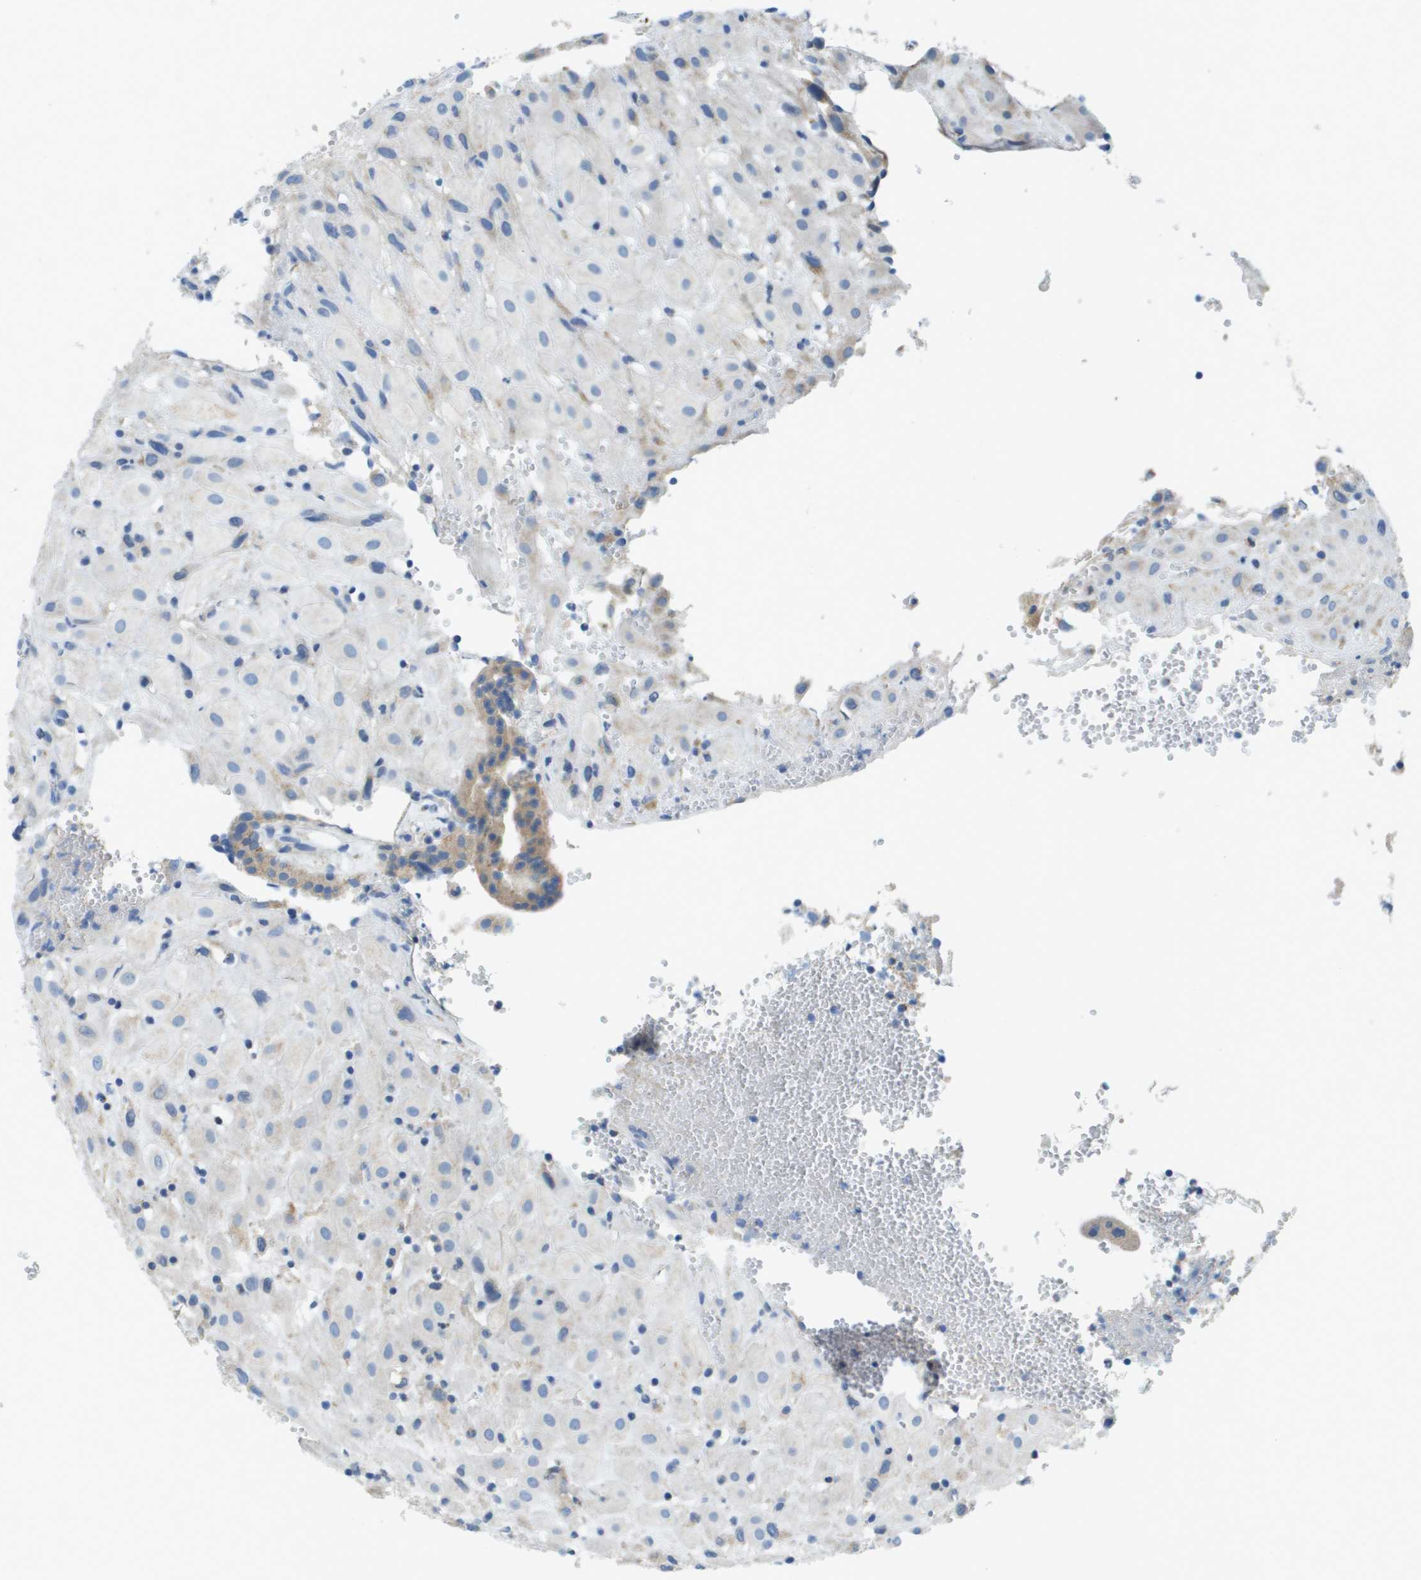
{"staining": {"intensity": "weak", "quantity": "<25%", "location": "cytoplasmic/membranous"}, "tissue": "placenta", "cell_type": "Decidual cells", "image_type": "normal", "snomed": [{"axis": "morphology", "description": "Normal tissue, NOS"}, {"axis": "topography", "description": "Placenta"}], "caption": "Placenta was stained to show a protein in brown. There is no significant staining in decidual cells. (Immunohistochemistry (ihc), brightfield microscopy, high magnification).", "gene": "CYGB", "patient": {"sex": "female", "age": 18}}